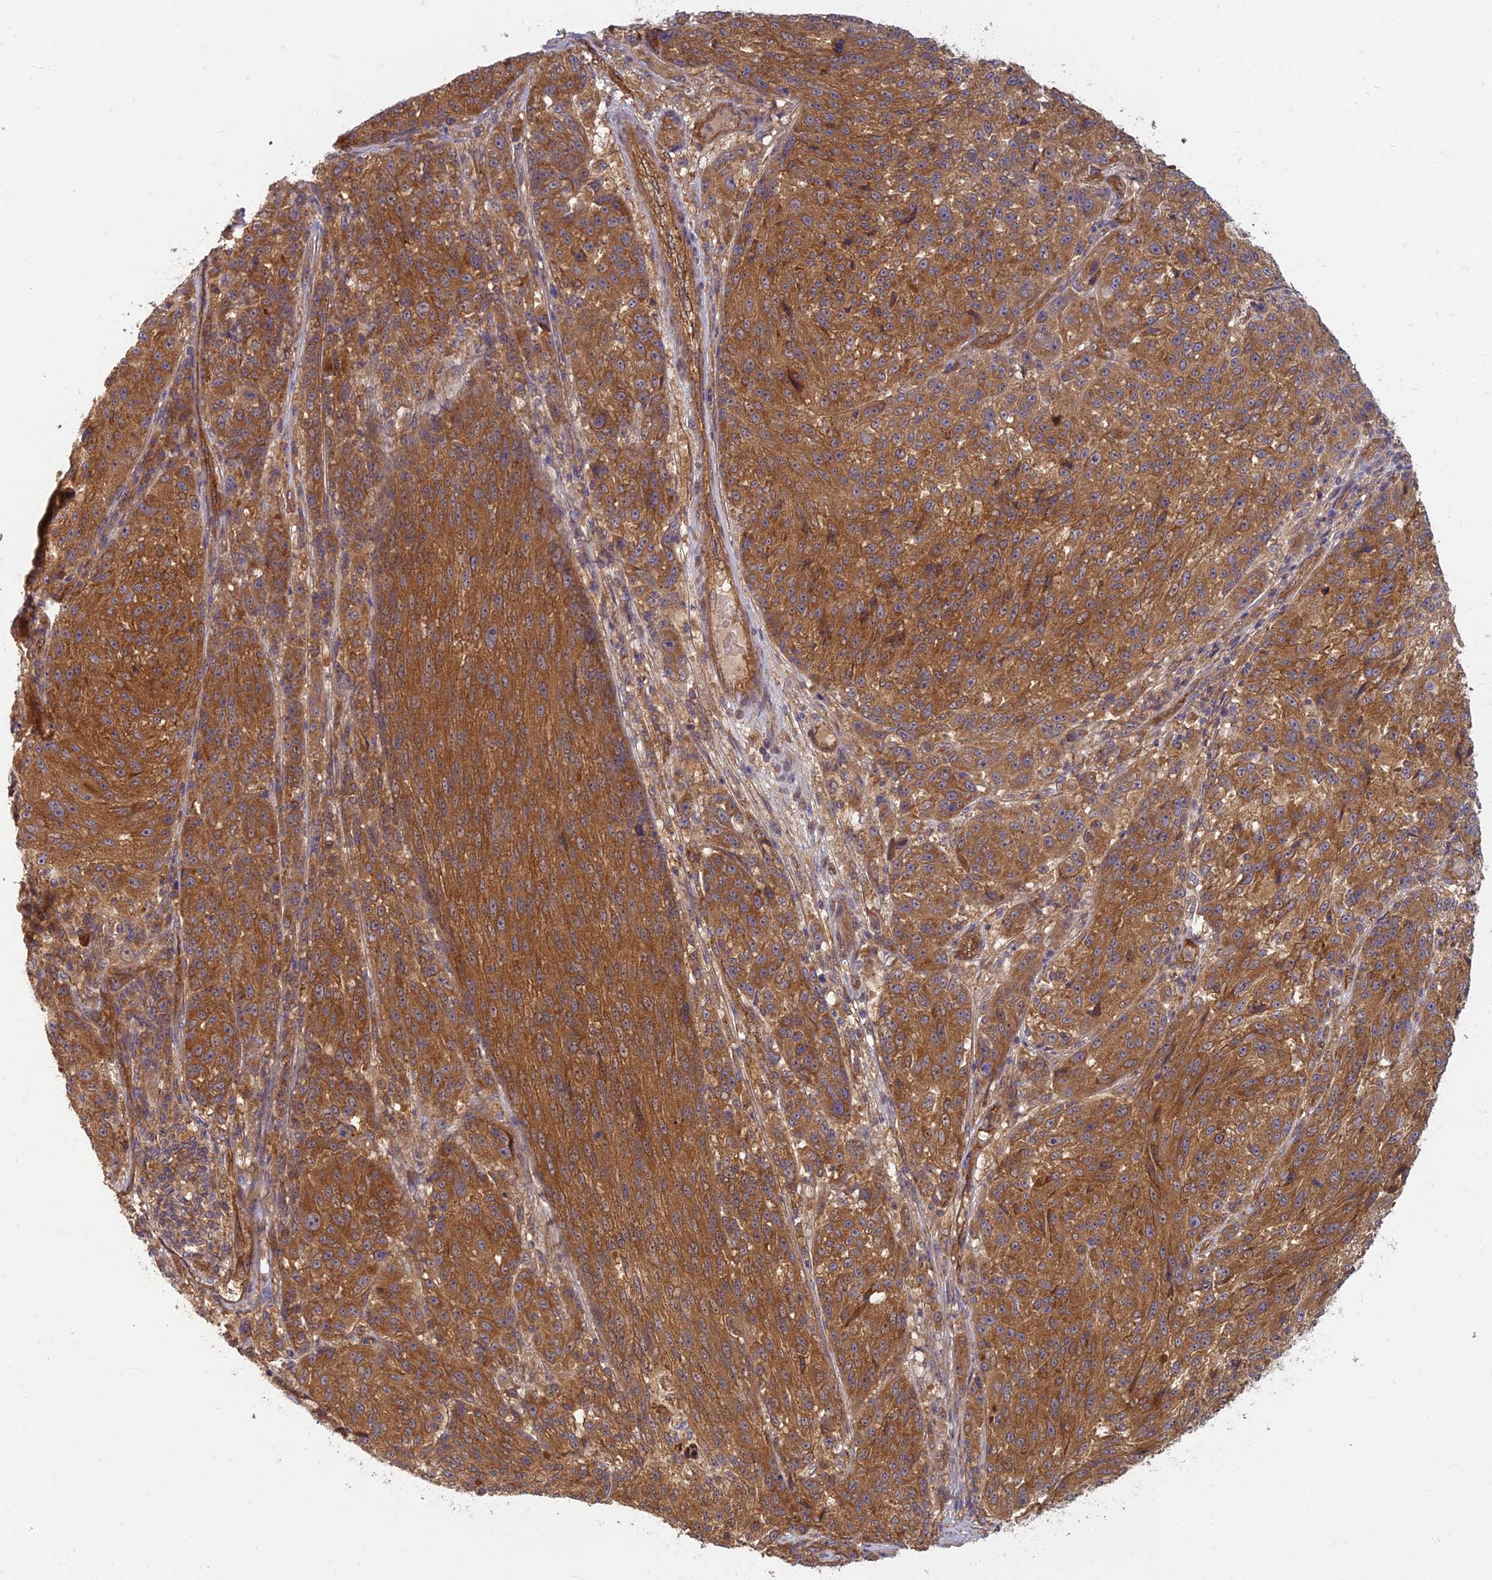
{"staining": {"intensity": "strong", "quantity": ">75%", "location": "cytoplasmic/membranous"}, "tissue": "melanoma", "cell_type": "Tumor cells", "image_type": "cancer", "snomed": [{"axis": "morphology", "description": "Malignant melanoma, NOS"}, {"axis": "topography", "description": "Skin"}], "caption": "Immunohistochemistry of human malignant melanoma shows high levels of strong cytoplasmic/membranous expression in approximately >75% of tumor cells. Ihc stains the protein in brown and the nuclei are stained blue.", "gene": "TCF25", "patient": {"sex": "male", "age": 53}}